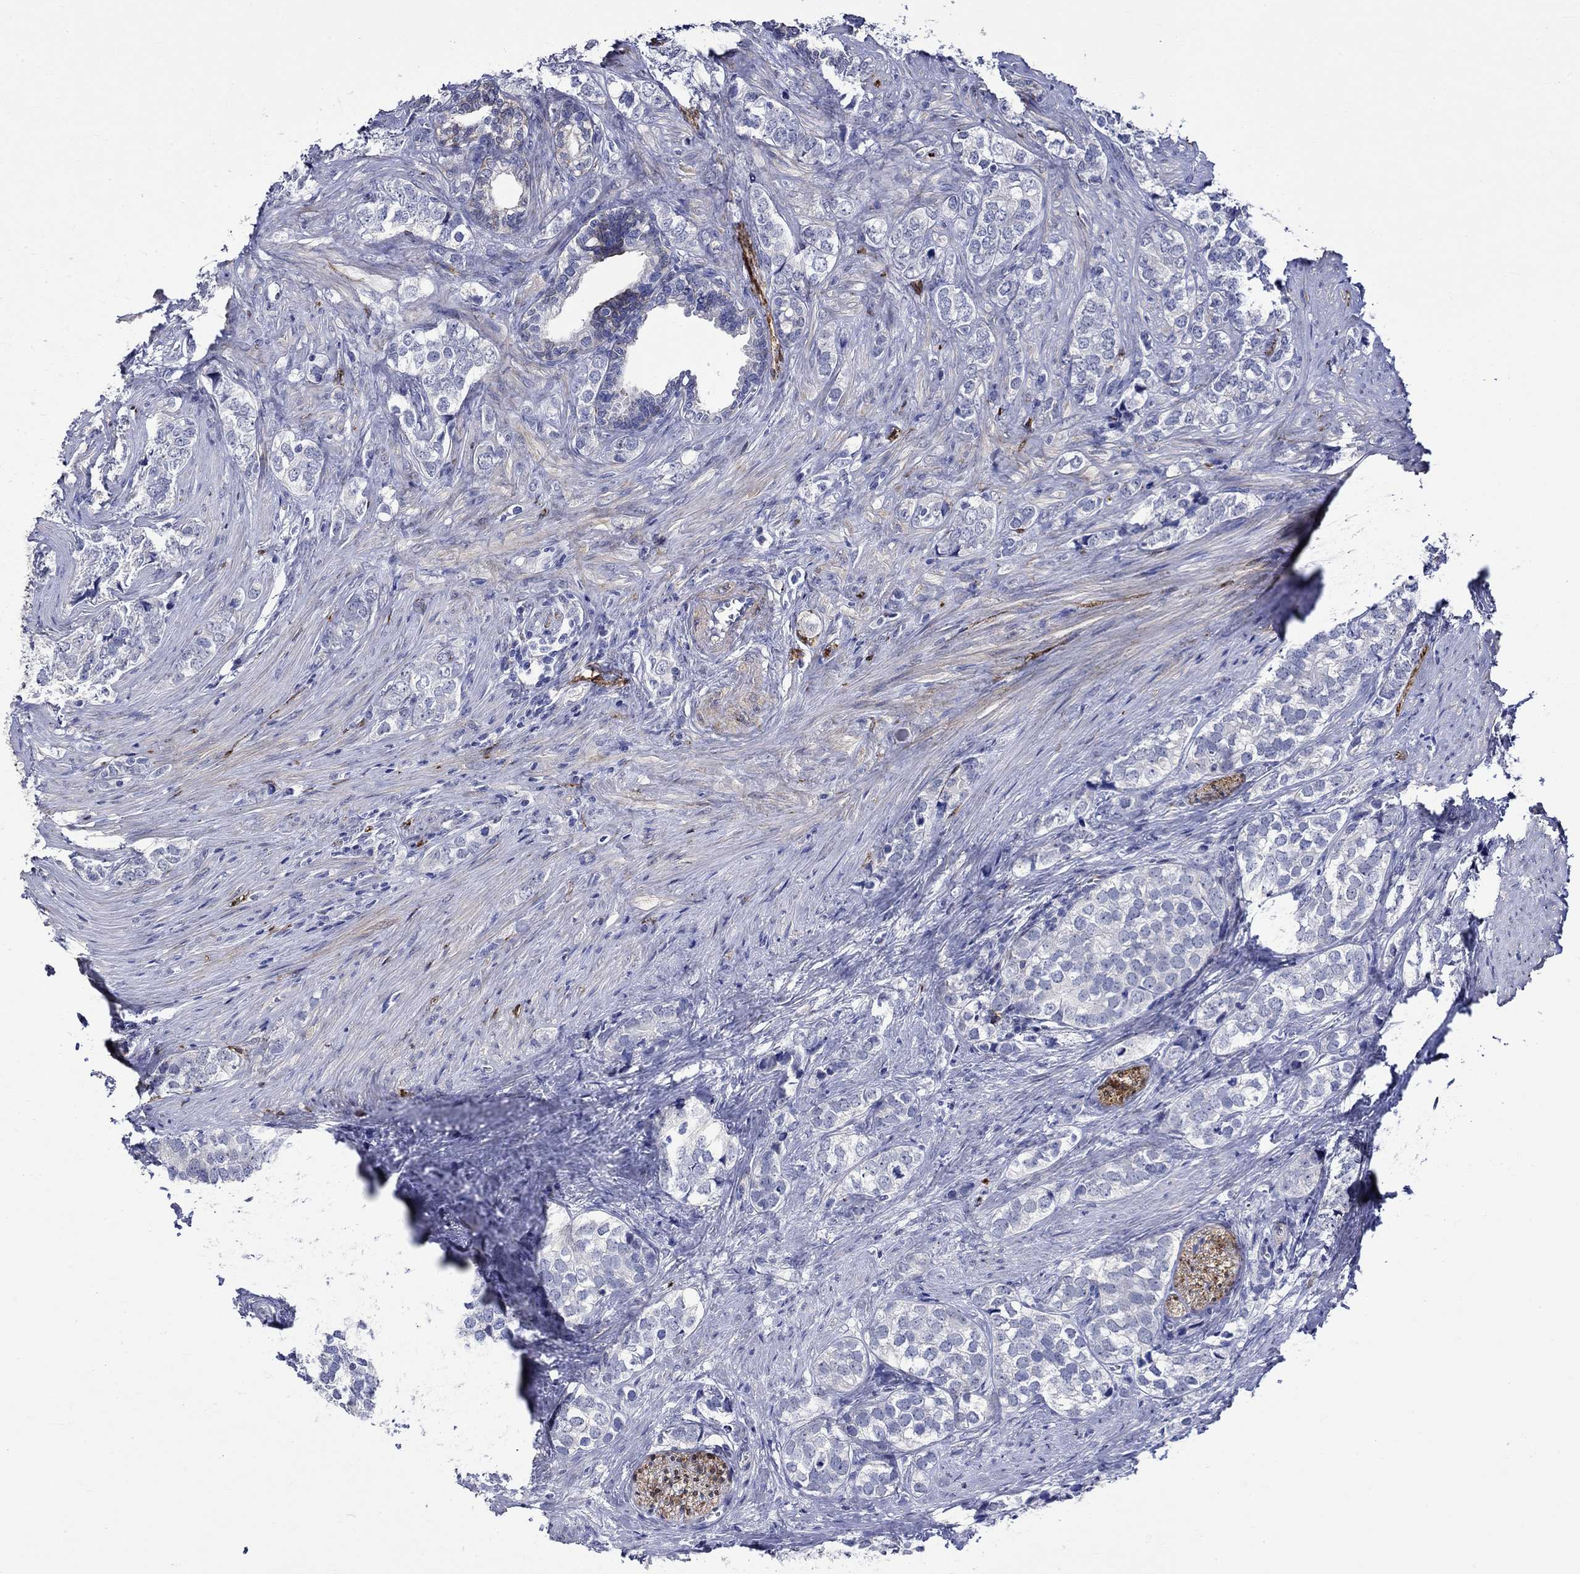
{"staining": {"intensity": "negative", "quantity": "none", "location": "none"}, "tissue": "prostate cancer", "cell_type": "Tumor cells", "image_type": "cancer", "snomed": [{"axis": "morphology", "description": "Adenocarcinoma, NOS"}, {"axis": "topography", "description": "Prostate and seminal vesicle, NOS"}], "caption": "Immunohistochemistry photomicrograph of prostate adenocarcinoma stained for a protein (brown), which displays no expression in tumor cells.", "gene": "CRYAB", "patient": {"sex": "male", "age": 63}}